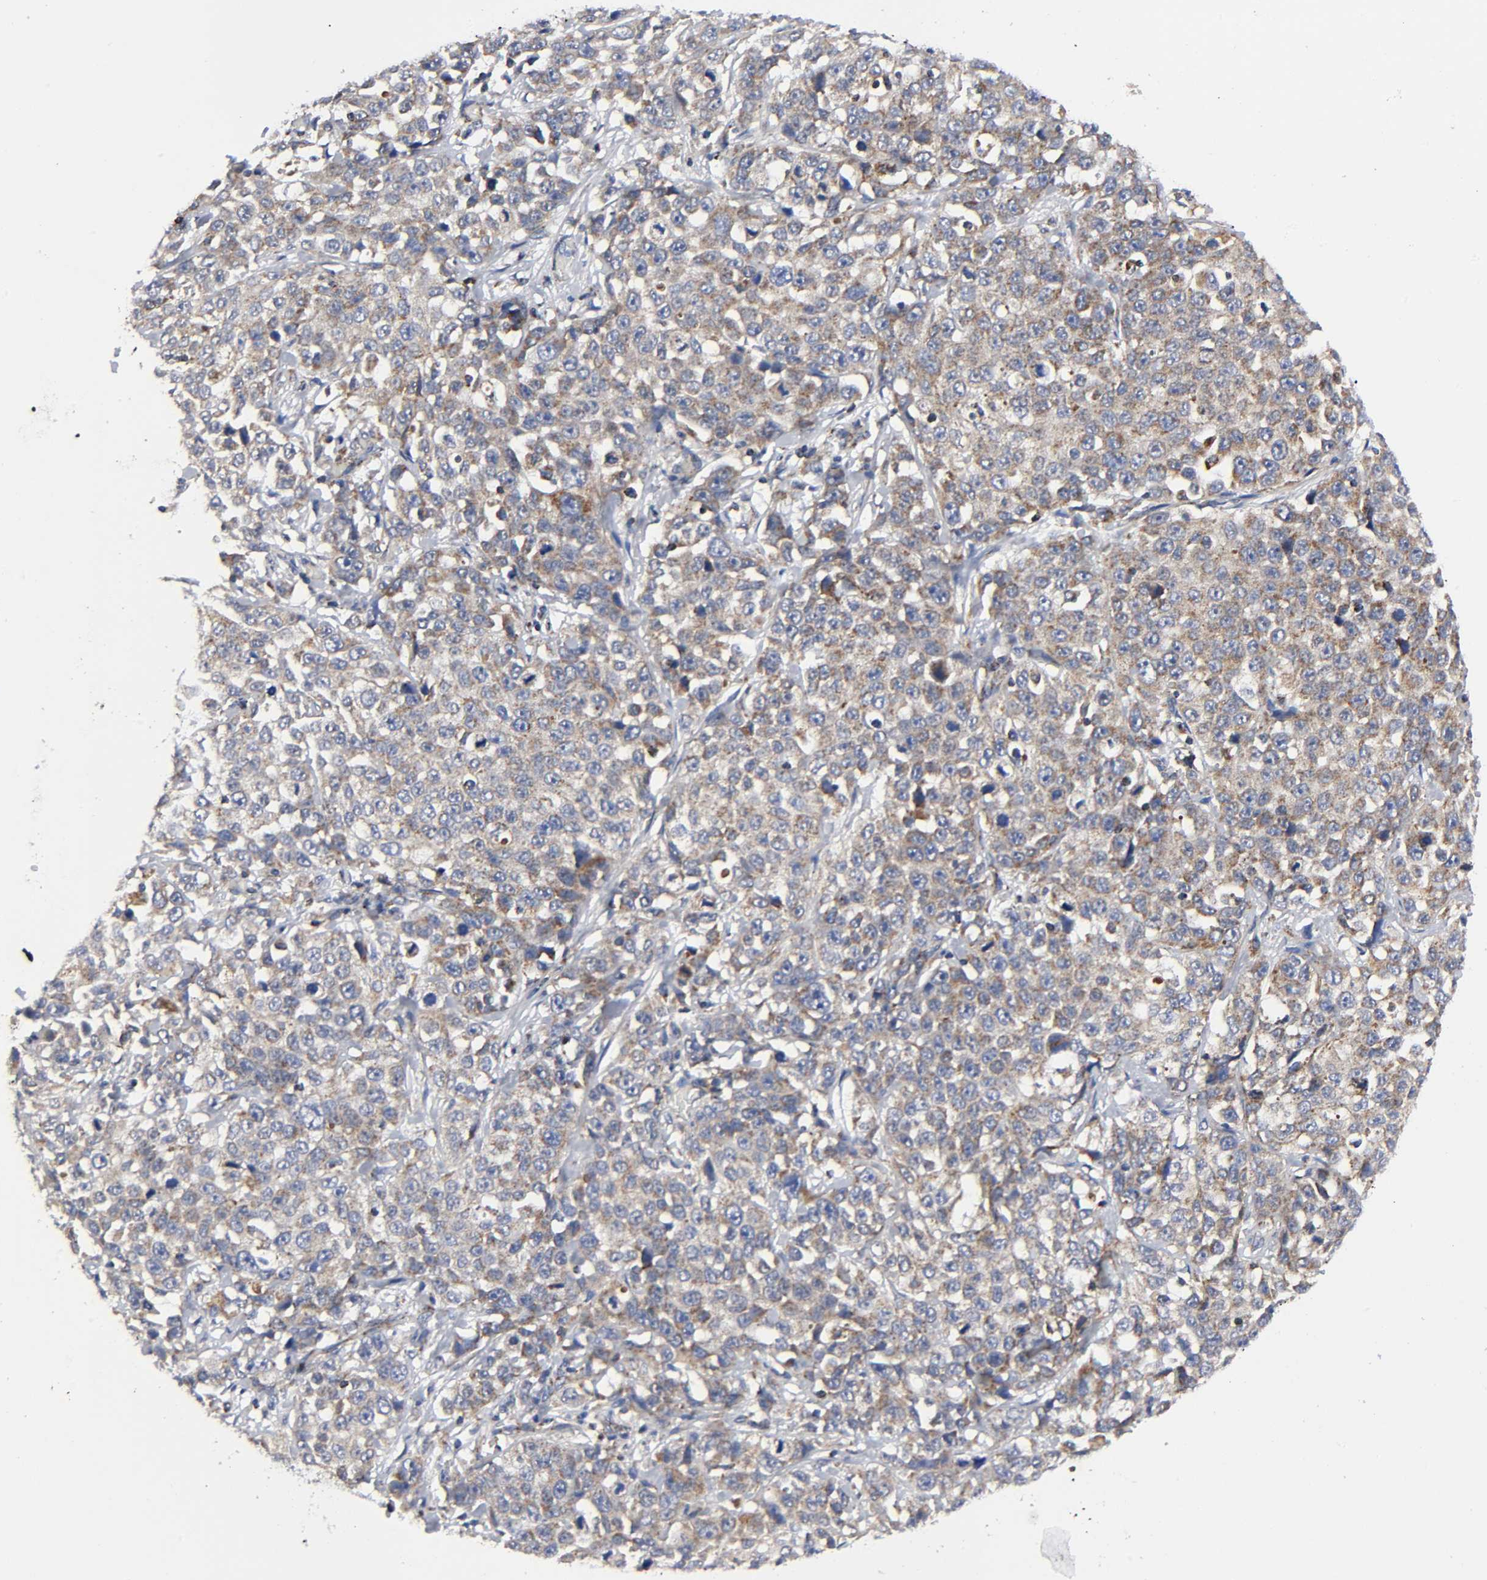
{"staining": {"intensity": "weak", "quantity": "25%-75%", "location": "cytoplasmic/membranous"}, "tissue": "stomach cancer", "cell_type": "Tumor cells", "image_type": "cancer", "snomed": [{"axis": "morphology", "description": "Normal tissue, NOS"}, {"axis": "morphology", "description": "Adenocarcinoma, NOS"}, {"axis": "topography", "description": "Stomach"}], "caption": "IHC staining of stomach cancer (adenocarcinoma), which exhibits low levels of weak cytoplasmic/membranous staining in approximately 25%-75% of tumor cells indicating weak cytoplasmic/membranous protein staining. The staining was performed using DAB (brown) for protein detection and nuclei were counterstained in hematoxylin (blue).", "gene": "AOPEP", "patient": {"sex": "male", "age": 48}}